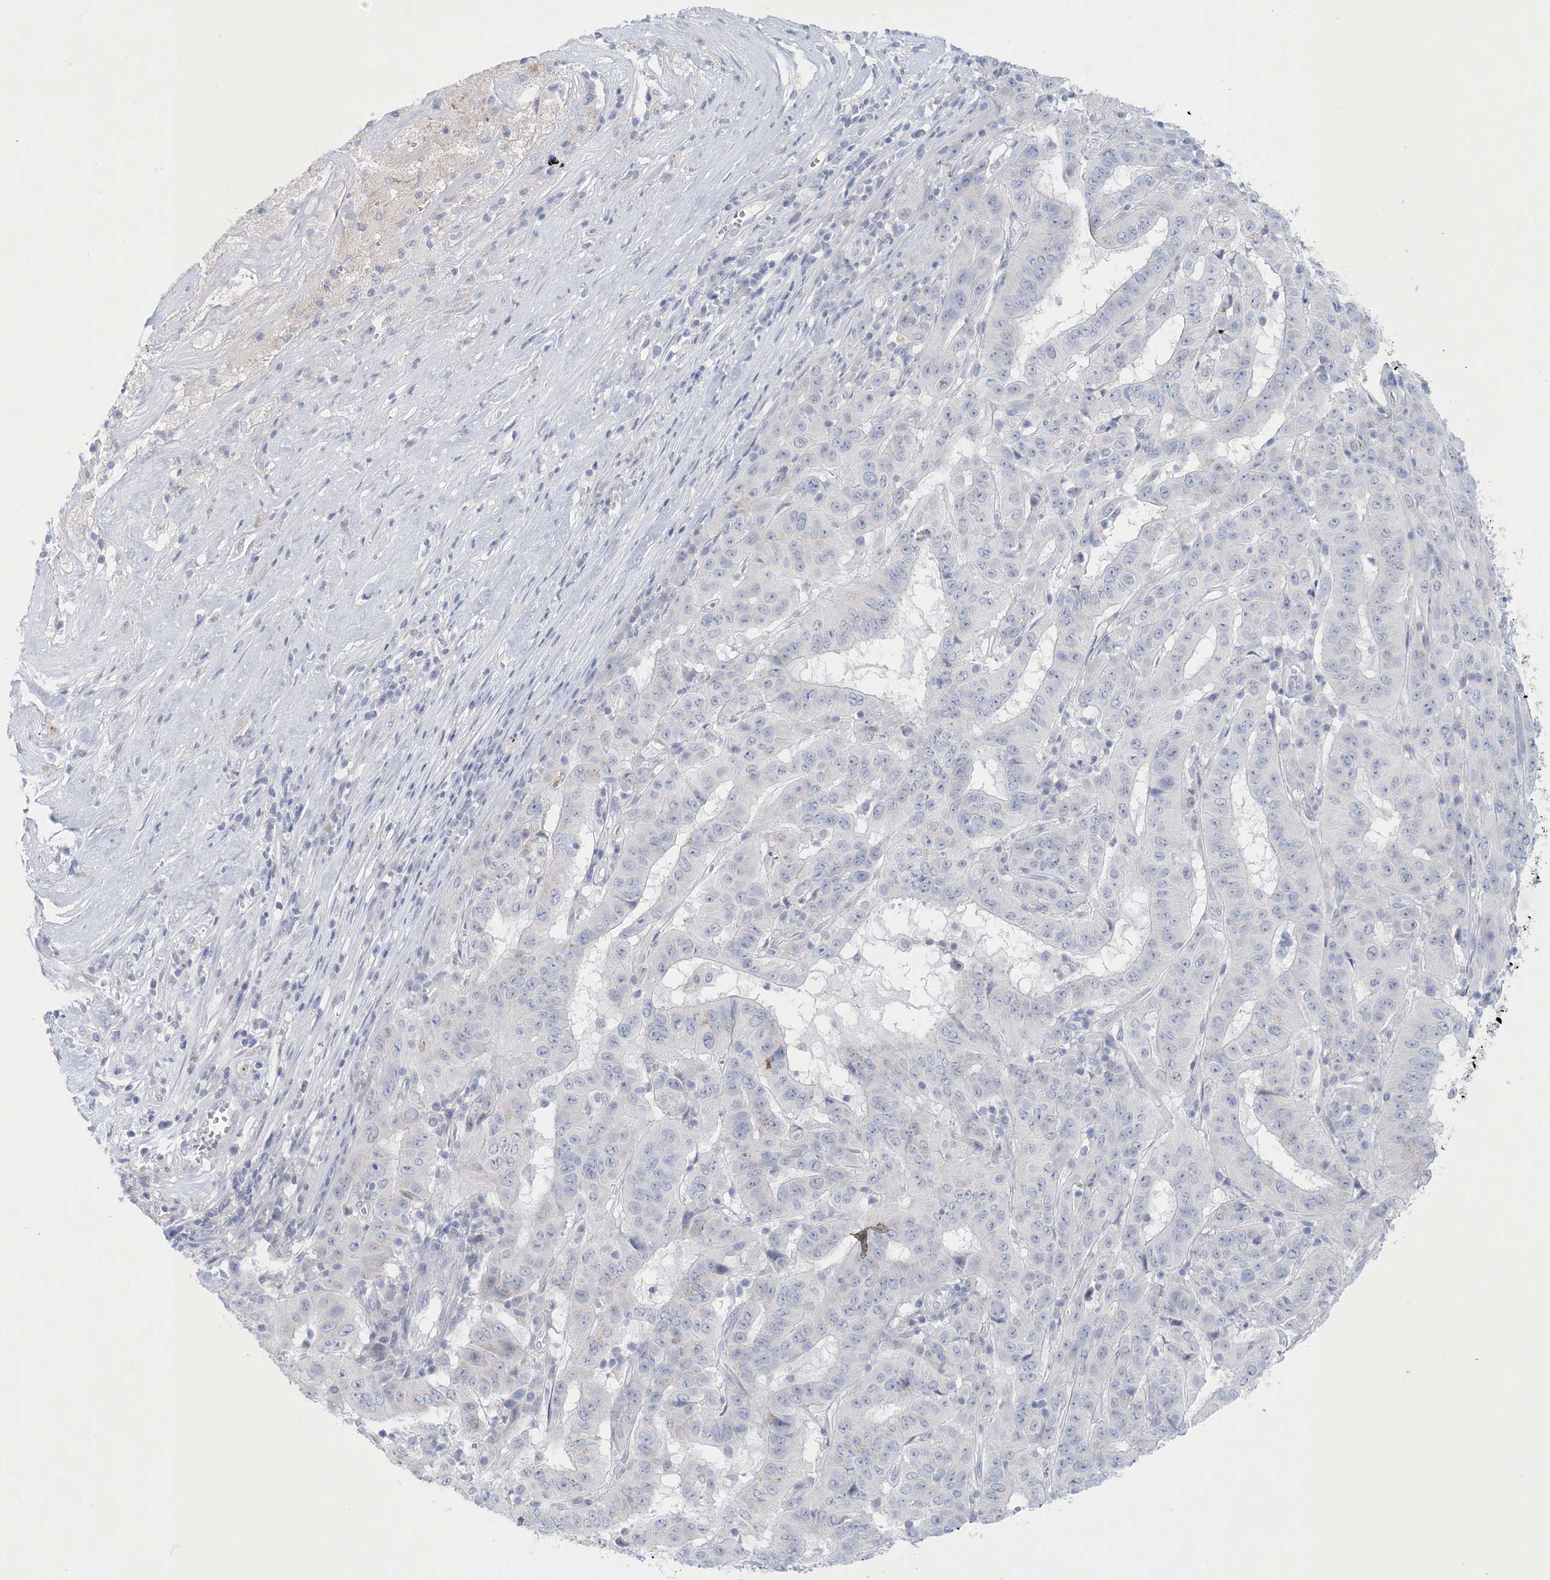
{"staining": {"intensity": "negative", "quantity": "none", "location": "none"}, "tissue": "pancreatic cancer", "cell_type": "Tumor cells", "image_type": "cancer", "snomed": [{"axis": "morphology", "description": "Adenocarcinoma, NOS"}, {"axis": "topography", "description": "Pancreas"}], "caption": "Human pancreatic cancer stained for a protein using immunohistochemistry (IHC) reveals no positivity in tumor cells.", "gene": "GABRG1", "patient": {"sex": "male", "age": 63}}